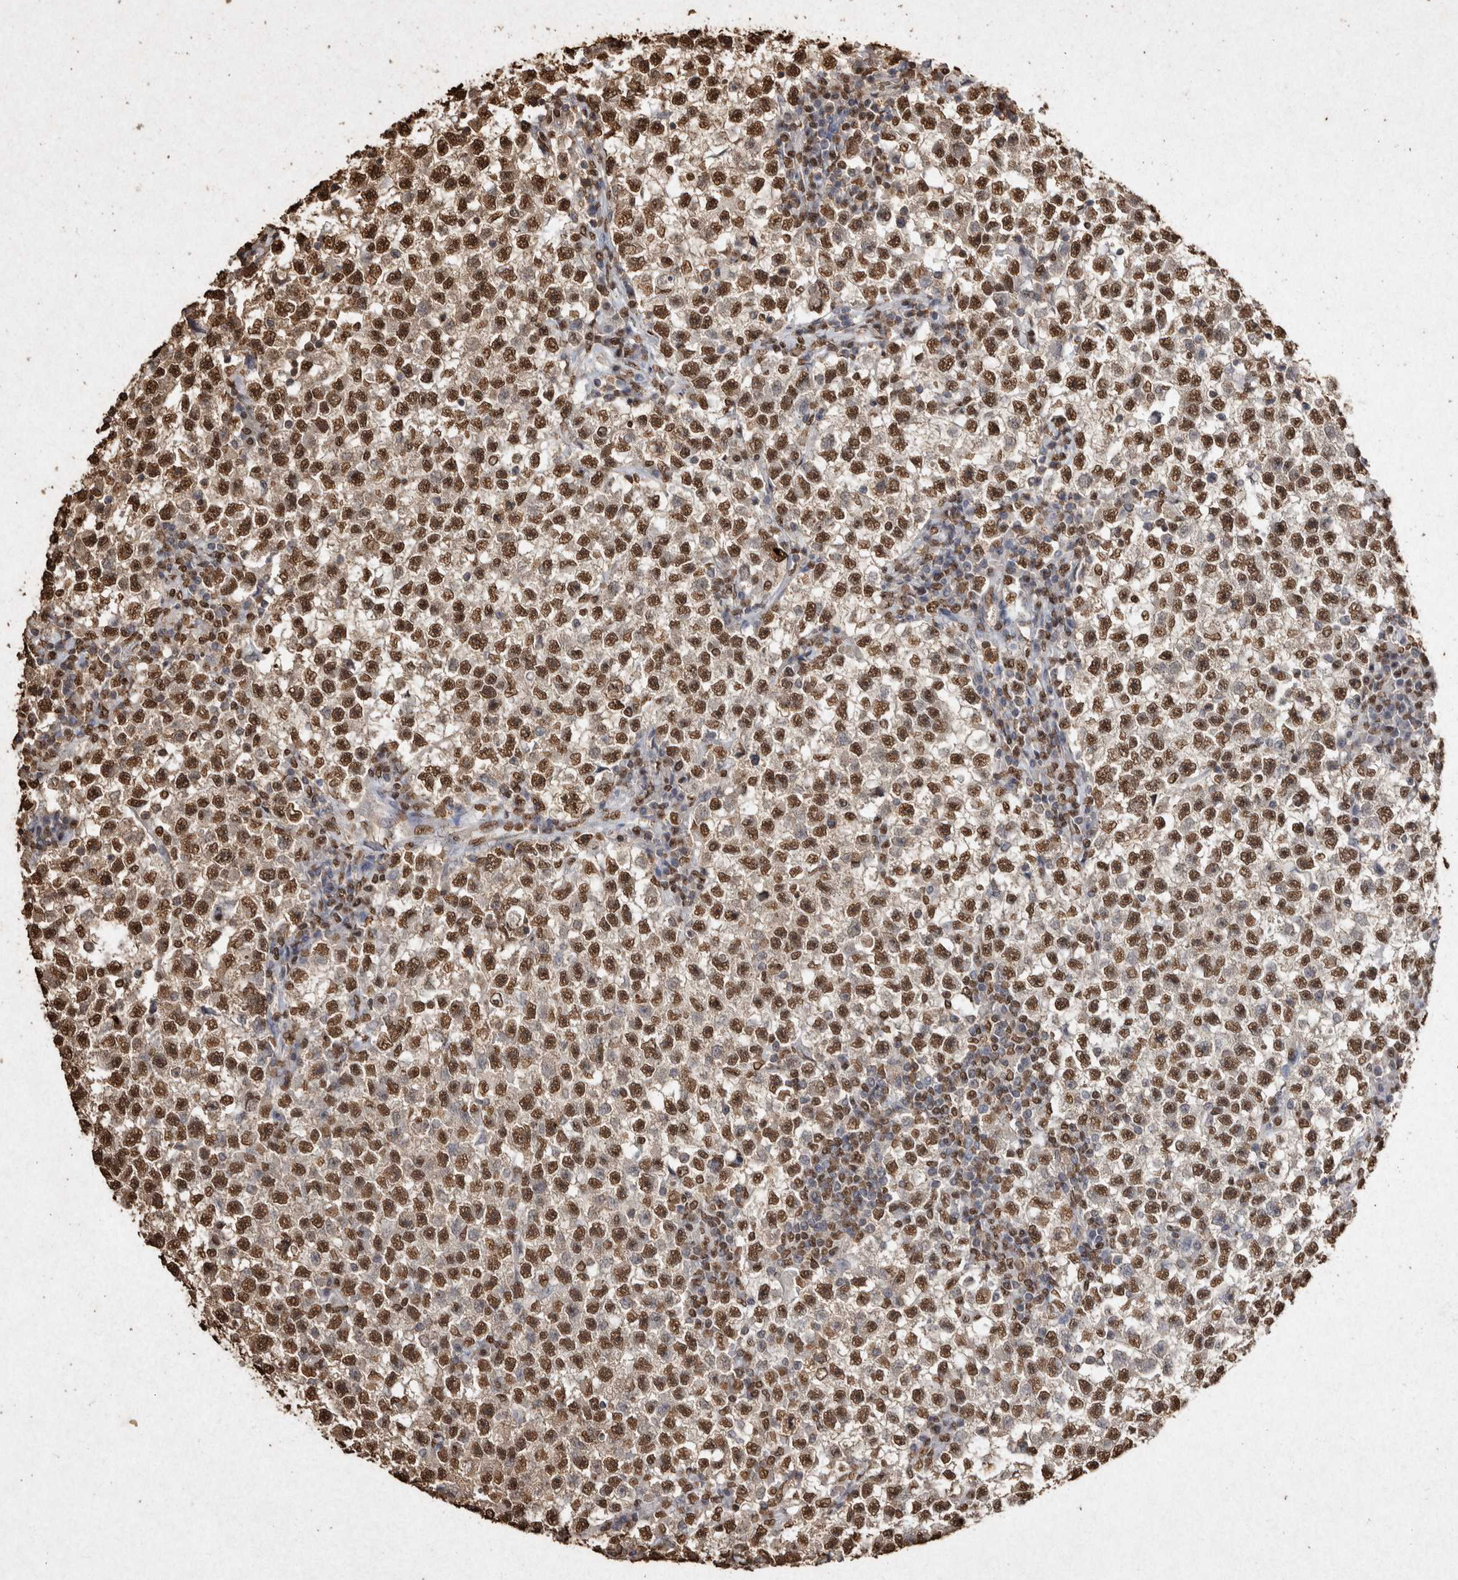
{"staining": {"intensity": "strong", "quantity": ">75%", "location": "nuclear"}, "tissue": "testis cancer", "cell_type": "Tumor cells", "image_type": "cancer", "snomed": [{"axis": "morphology", "description": "Seminoma, NOS"}, {"axis": "topography", "description": "Testis"}], "caption": "Testis cancer (seminoma) was stained to show a protein in brown. There is high levels of strong nuclear expression in about >75% of tumor cells. Nuclei are stained in blue.", "gene": "FSTL3", "patient": {"sex": "male", "age": 22}}